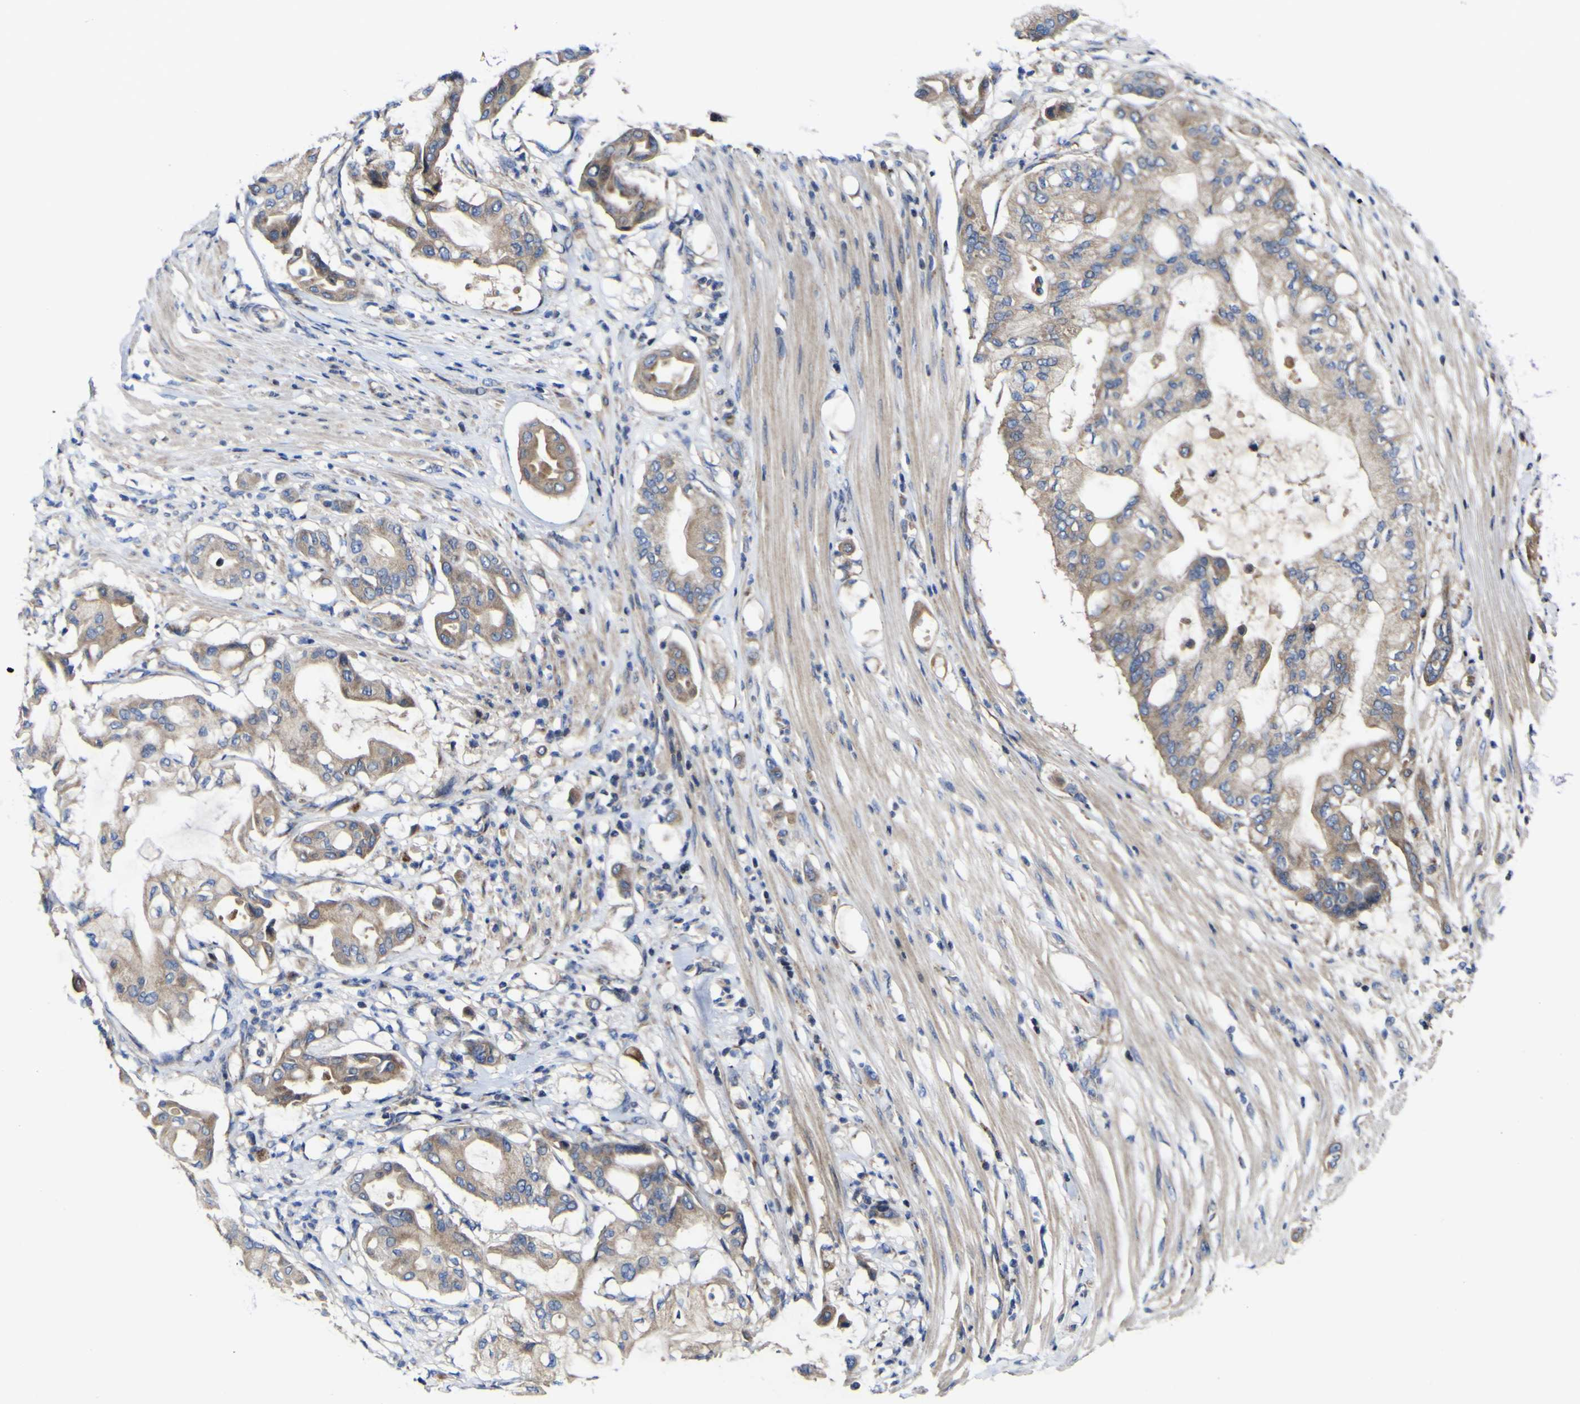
{"staining": {"intensity": "moderate", "quantity": ">75%", "location": "cytoplasmic/membranous"}, "tissue": "pancreatic cancer", "cell_type": "Tumor cells", "image_type": "cancer", "snomed": [{"axis": "morphology", "description": "Adenocarcinoma, NOS"}, {"axis": "morphology", "description": "Adenocarcinoma, metastatic, NOS"}, {"axis": "topography", "description": "Lymph node"}, {"axis": "topography", "description": "Pancreas"}, {"axis": "topography", "description": "Duodenum"}], "caption": "Protein staining of pancreatic adenocarcinoma tissue reveals moderate cytoplasmic/membranous positivity in about >75% of tumor cells.", "gene": "CCDC90B", "patient": {"sex": "female", "age": 64}}